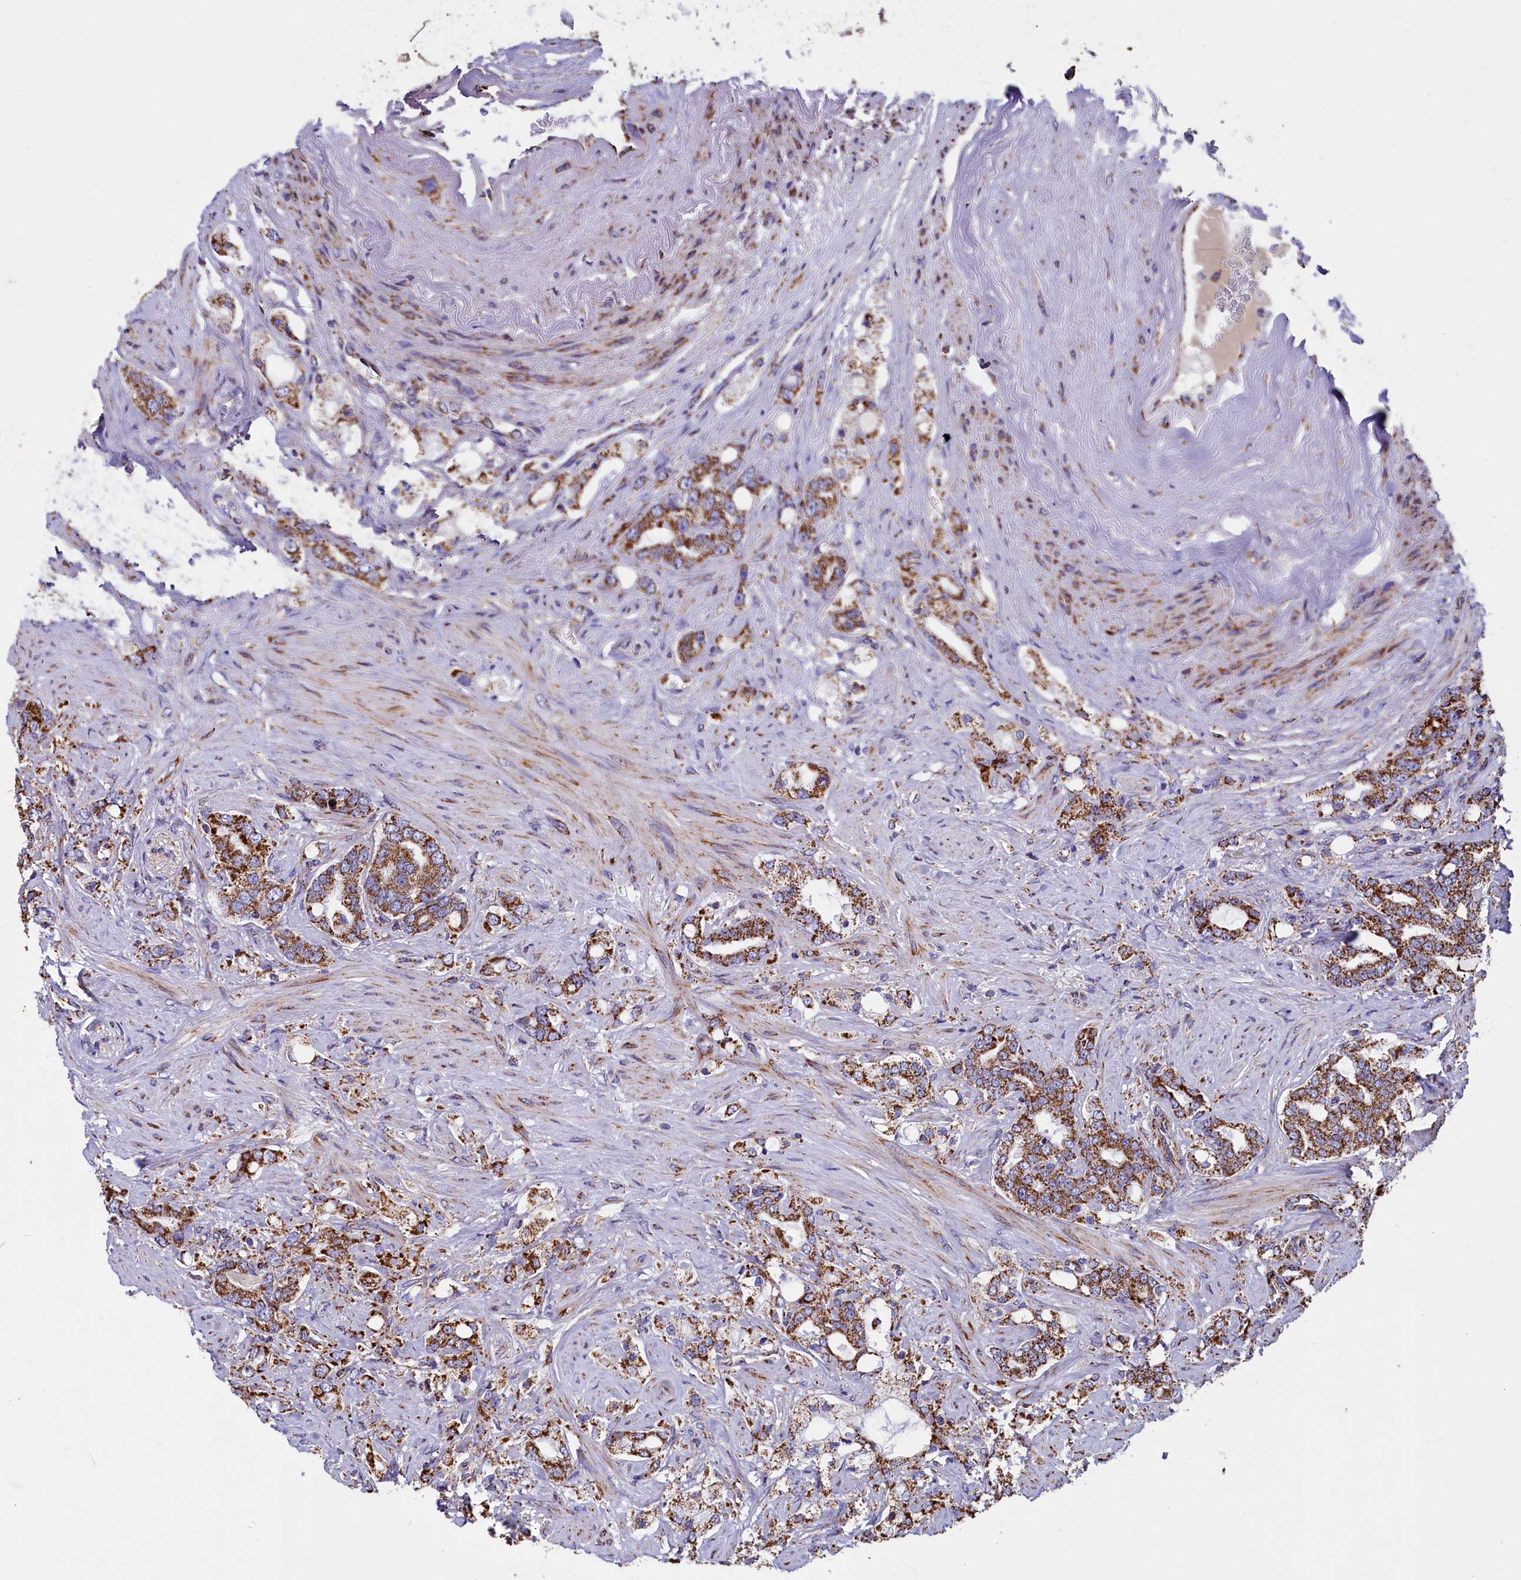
{"staining": {"intensity": "strong", "quantity": ">75%", "location": "cytoplasmic/membranous"}, "tissue": "prostate cancer", "cell_type": "Tumor cells", "image_type": "cancer", "snomed": [{"axis": "morphology", "description": "Adenocarcinoma, High grade"}, {"axis": "topography", "description": "Prostate"}], "caption": "An image of adenocarcinoma (high-grade) (prostate) stained for a protein reveals strong cytoplasmic/membranous brown staining in tumor cells. (DAB IHC, brown staining for protein, blue staining for nuclei).", "gene": "SLC39A3", "patient": {"sex": "male", "age": 64}}